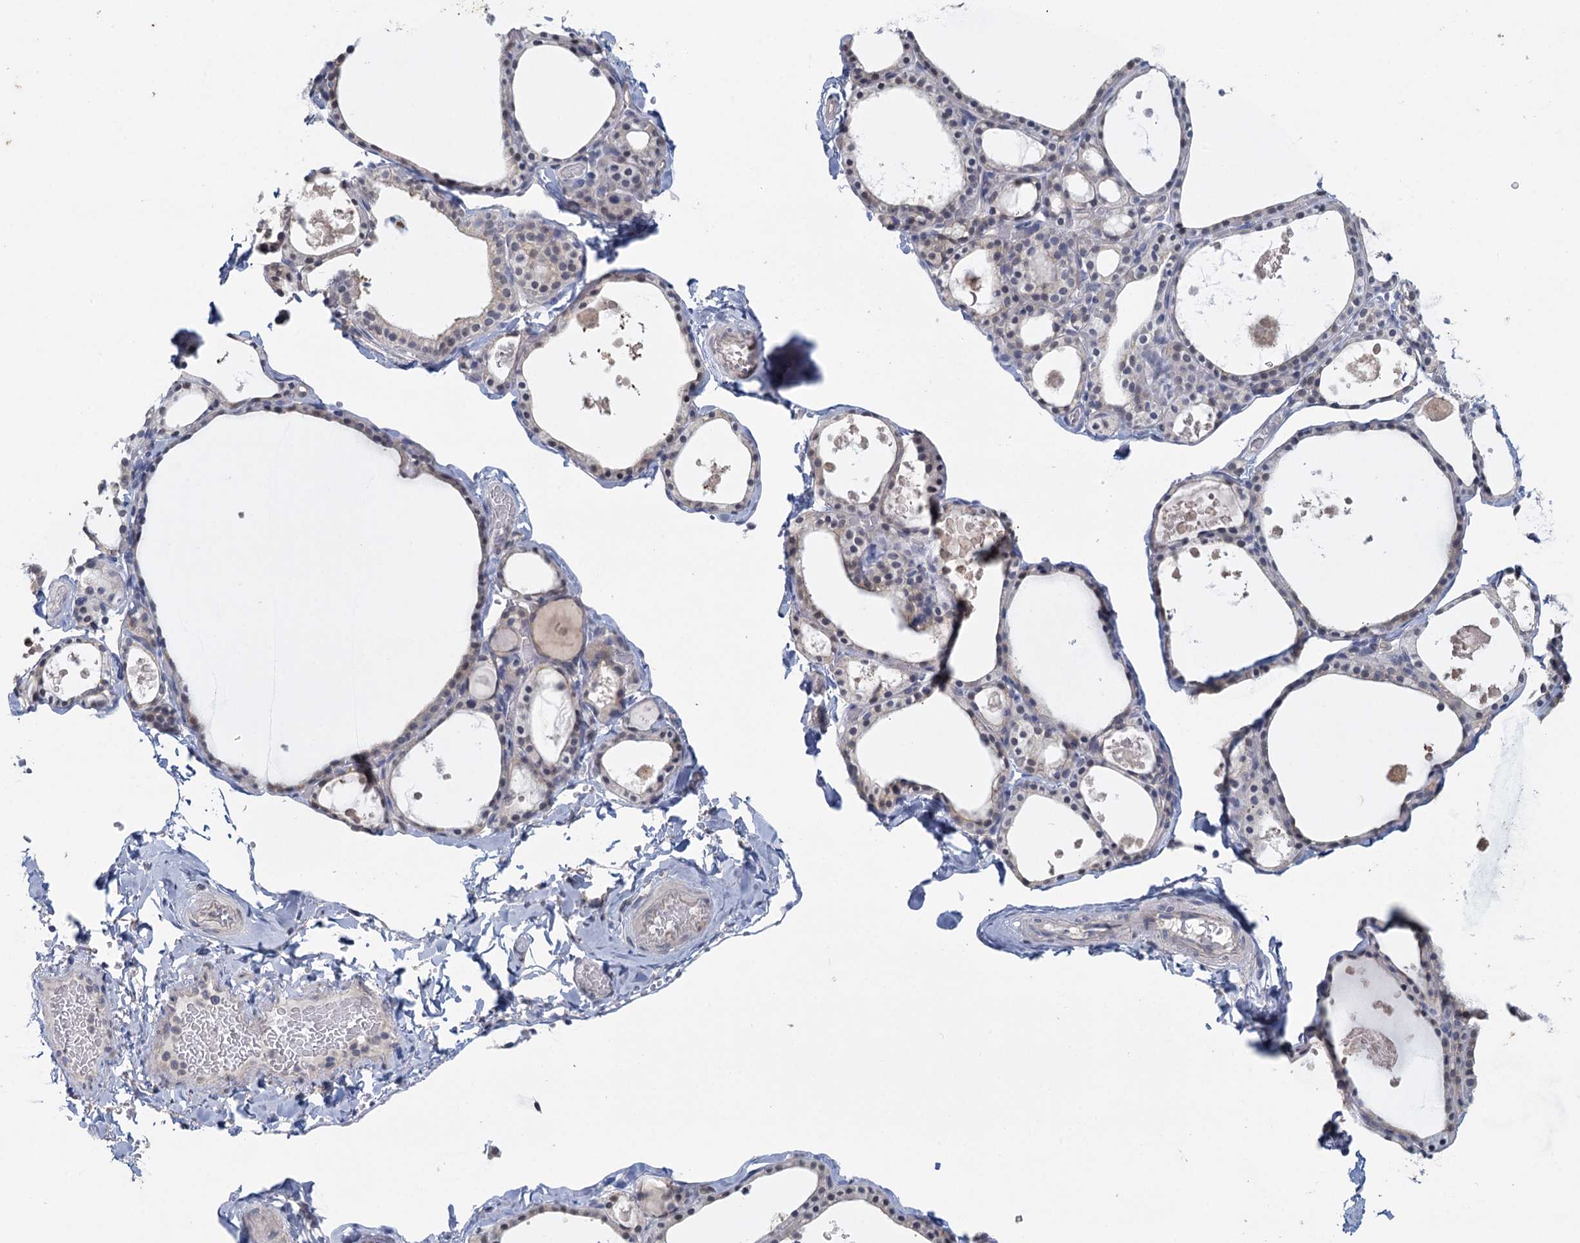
{"staining": {"intensity": "weak", "quantity": "25%-75%", "location": "cytoplasmic/membranous"}, "tissue": "thyroid gland", "cell_type": "Glandular cells", "image_type": "normal", "snomed": [{"axis": "morphology", "description": "Normal tissue, NOS"}, {"axis": "topography", "description": "Thyroid gland"}], "caption": "Immunohistochemistry (IHC) image of benign thyroid gland: human thyroid gland stained using immunohistochemistry (IHC) displays low levels of weak protein expression localized specifically in the cytoplasmic/membranous of glandular cells, appearing as a cytoplasmic/membranous brown color.", "gene": "MYO7B", "patient": {"sex": "male", "age": 56}}